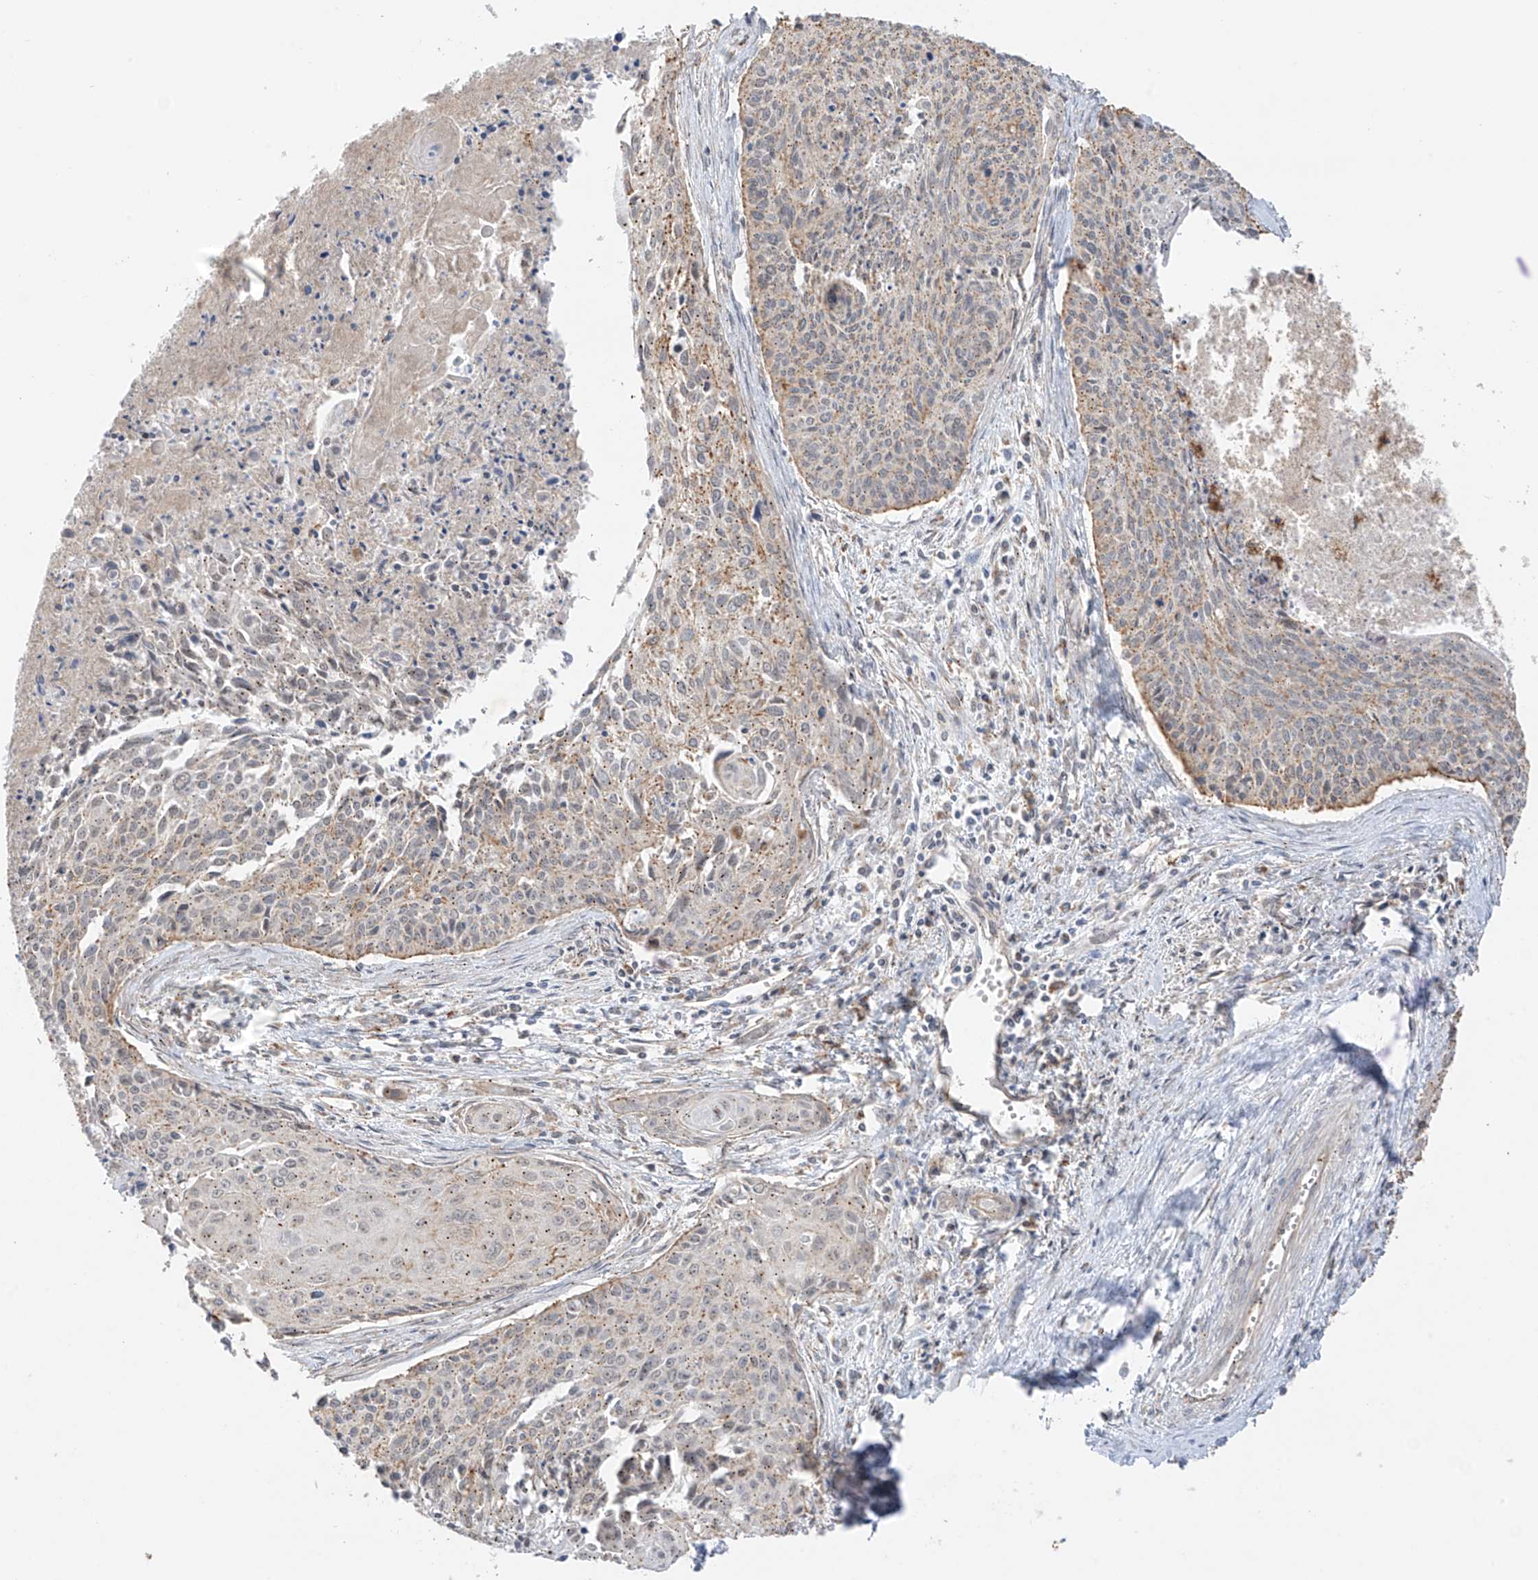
{"staining": {"intensity": "moderate", "quantity": "25%-75%", "location": "cytoplasmic/membranous"}, "tissue": "cervical cancer", "cell_type": "Tumor cells", "image_type": "cancer", "snomed": [{"axis": "morphology", "description": "Squamous cell carcinoma, NOS"}, {"axis": "topography", "description": "Cervix"}], "caption": "Squamous cell carcinoma (cervical) stained for a protein (brown) exhibits moderate cytoplasmic/membranous positive positivity in about 25%-75% of tumor cells.", "gene": "N4BP3", "patient": {"sex": "female", "age": 55}}